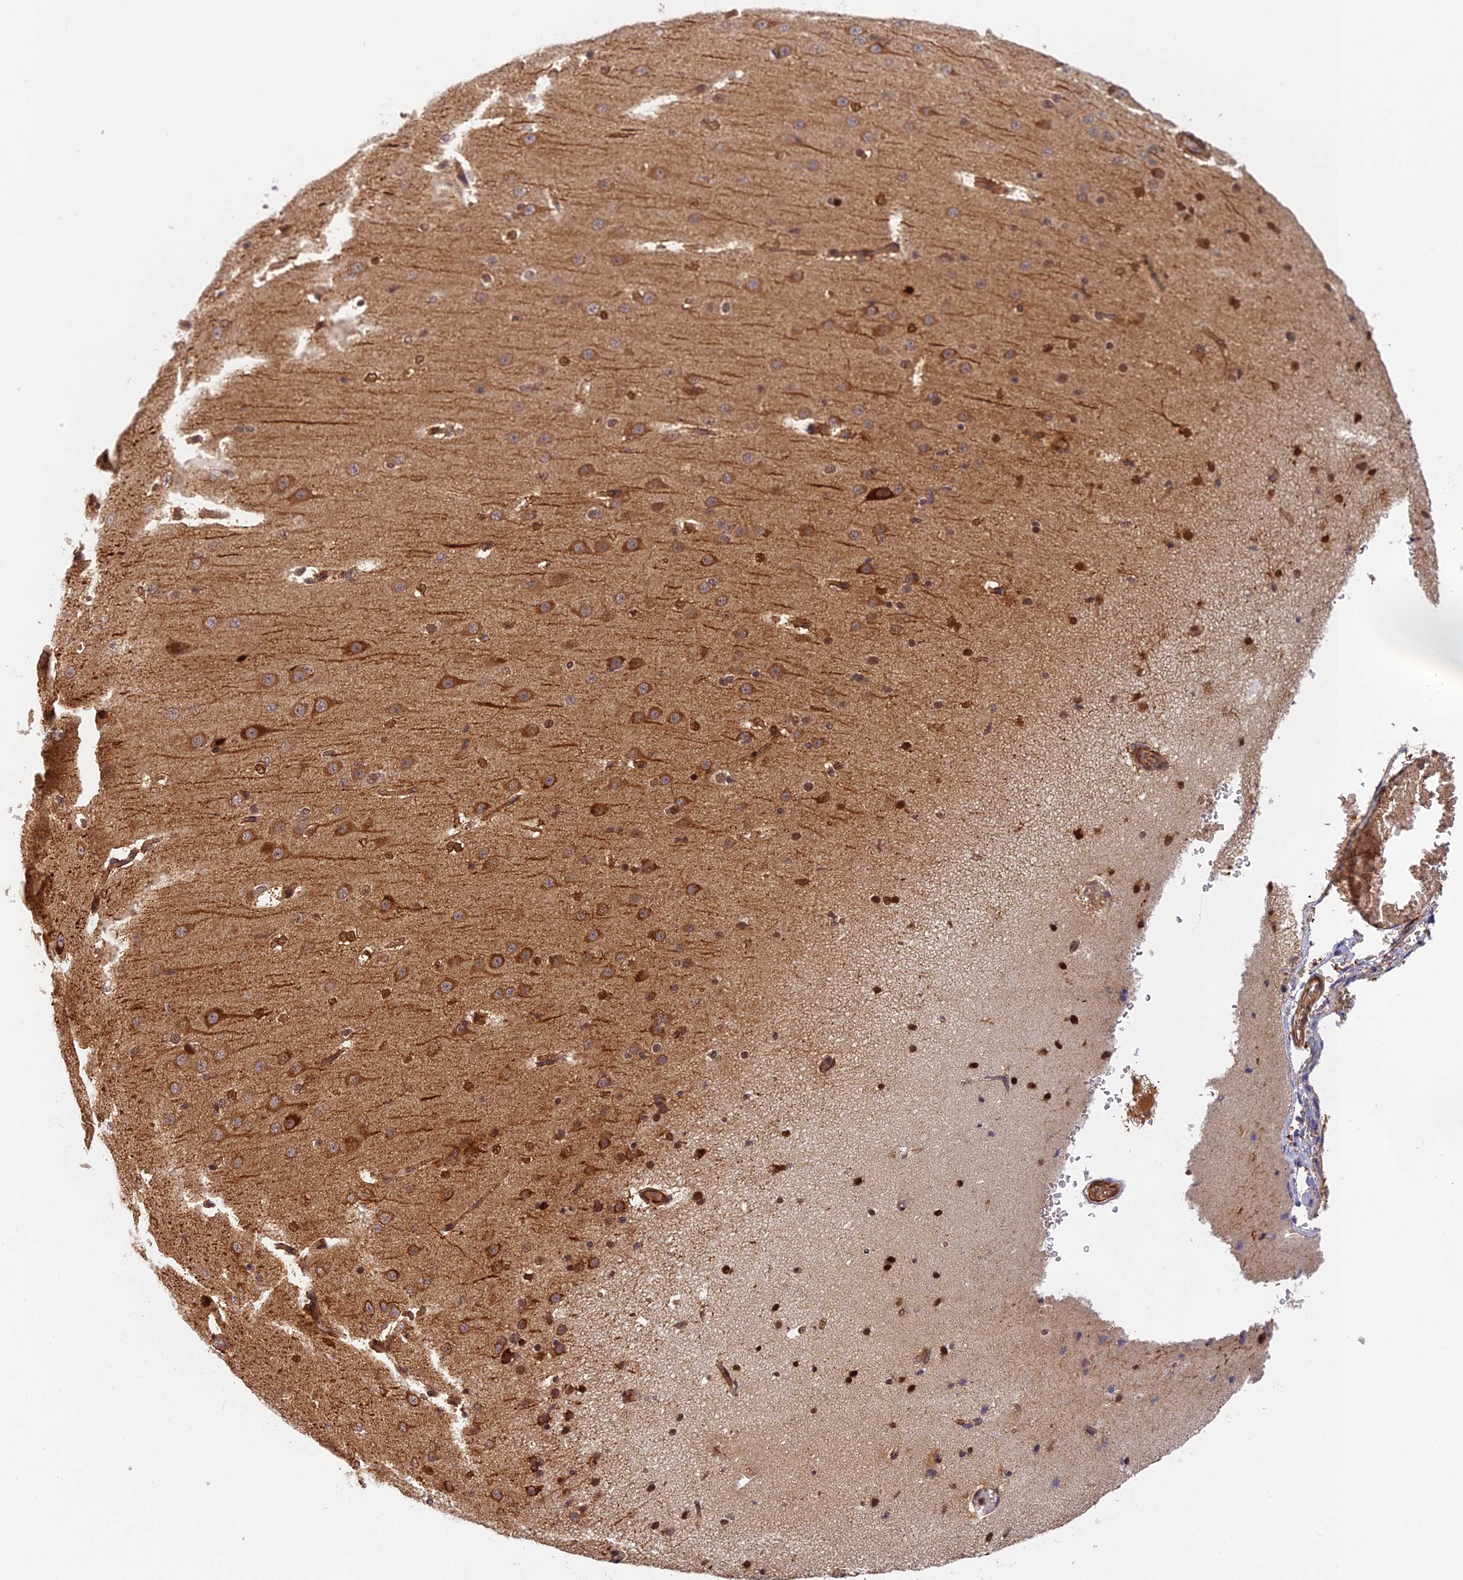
{"staining": {"intensity": "moderate", "quantity": ">75%", "location": "cytoplasmic/membranous"}, "tissue": "cerebral cortex", "cell_type": "Endothelial cells", "image_type": "normal", "snomed": [{"axis": "morphology", "description": "Normal tissue, NOS"}, {"axis": "morphology", "description": "Developmental malformation"}, {"axis": "topography", "description": "Cerebral cortex"}], "caption": "Protein staining shows moderate cytoplasmic/membranous positivity in about >75% of endothelial cells in benign cerebral cortex. The staining is performed using DAB brown chromogen to label protein expression. The nuclei are counter-stained blue using hematoxylin.", "gene": "OSBPL1A", "patient": {"sex": "female", "age": 30}}